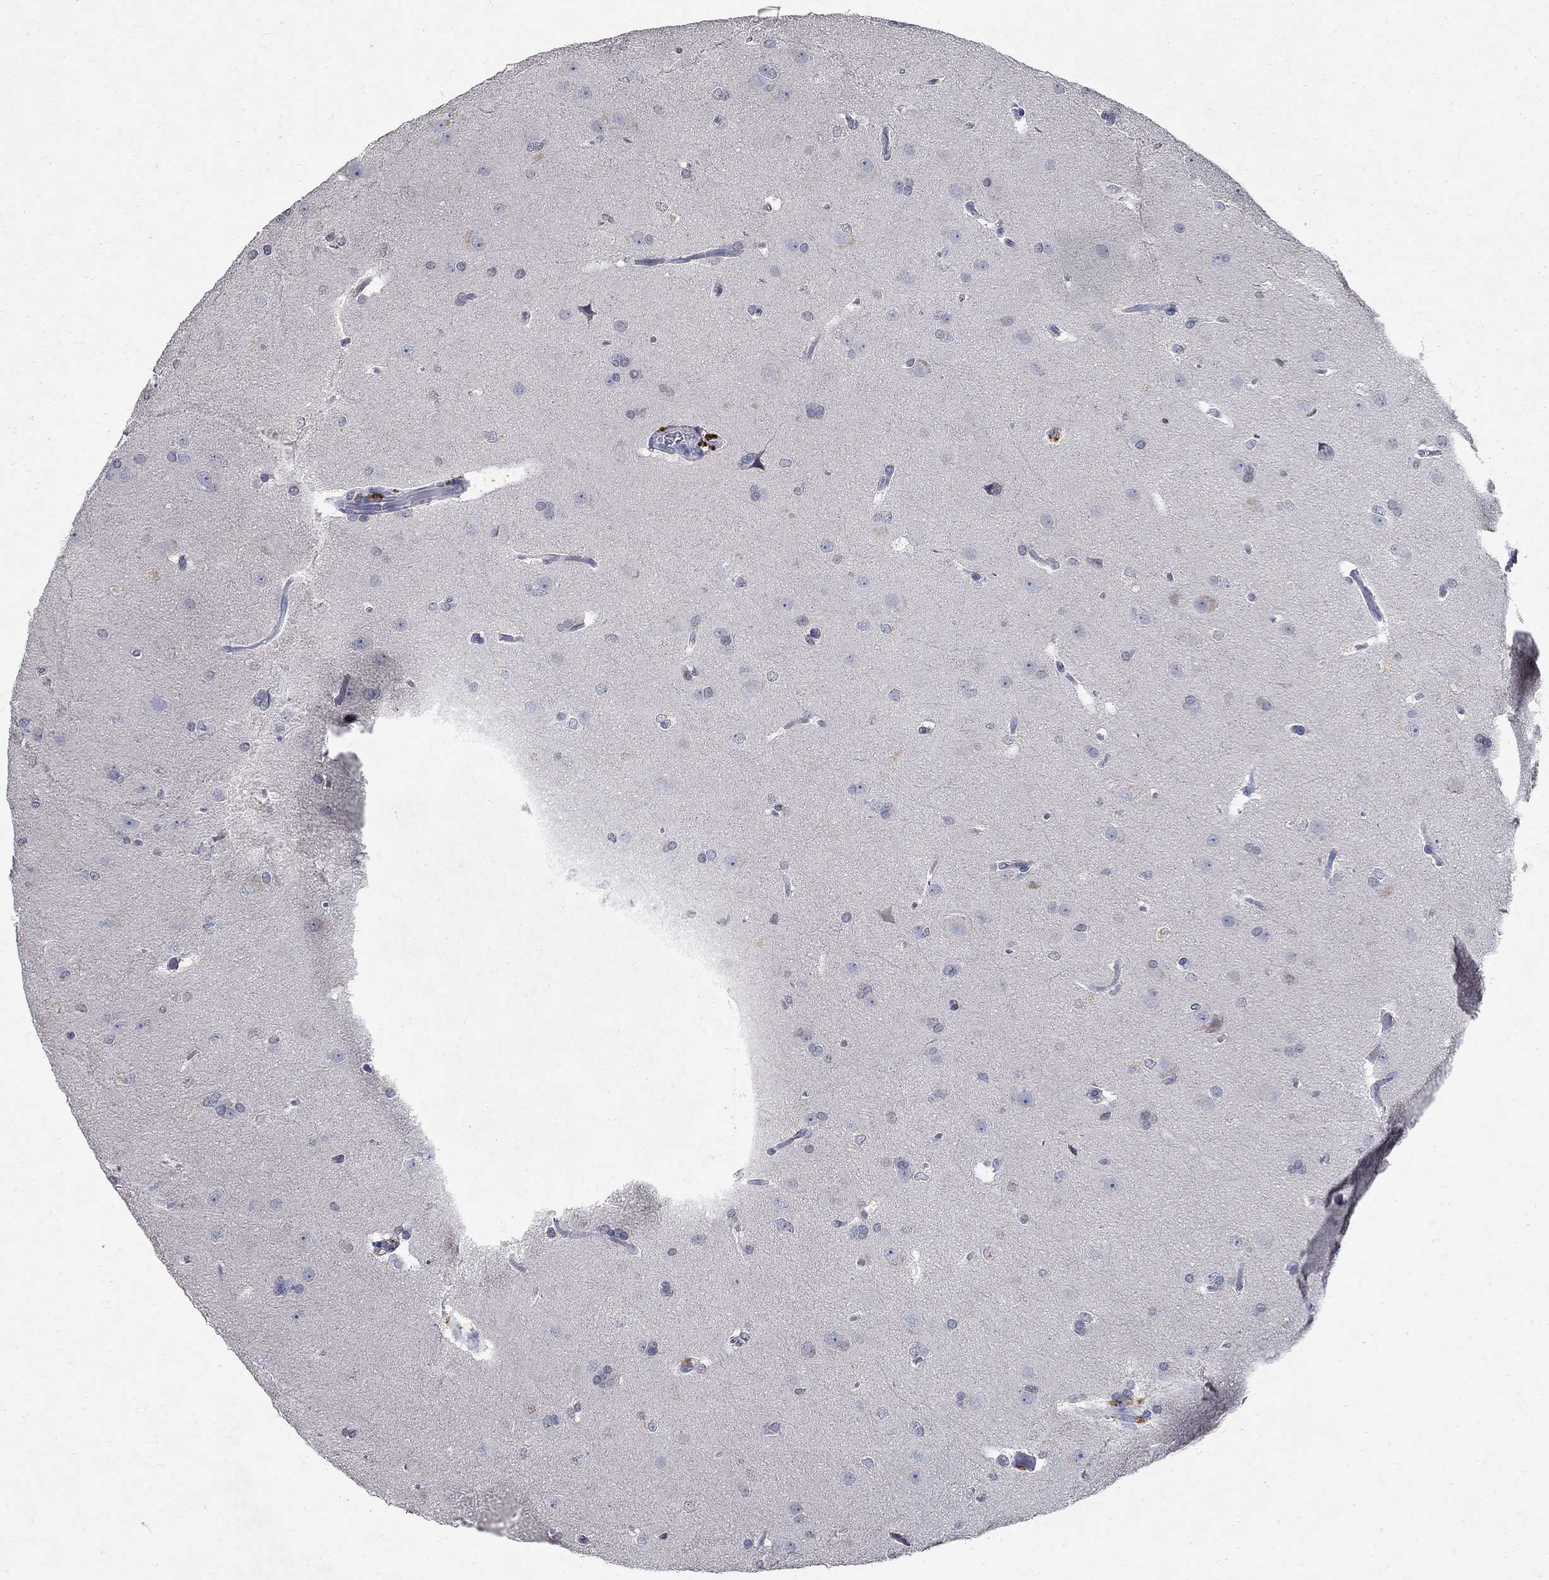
{"staining": {"intensity": "negative", "quantity": "none", "location": "none"}, "tissue": "glioma", "cell_type": "Tumor cells", "image_type": "cancer", "snomed": [{"axis": "morphology", "description": "Glioma, malignant, Low grade"}, {"axis": "topography", "description": "Brain"}], "caption": "A high-resolution image shows IHC staining of glioma, which displays no significant positivity in tumor cells. The staining is performed using DAB (3,3'-diaminobenzidine) brown chromogen with nuclei counter-stained in using hematoxylin.", "gene": "TMEM169", "patient": {"sex": "female", "age": 32}}